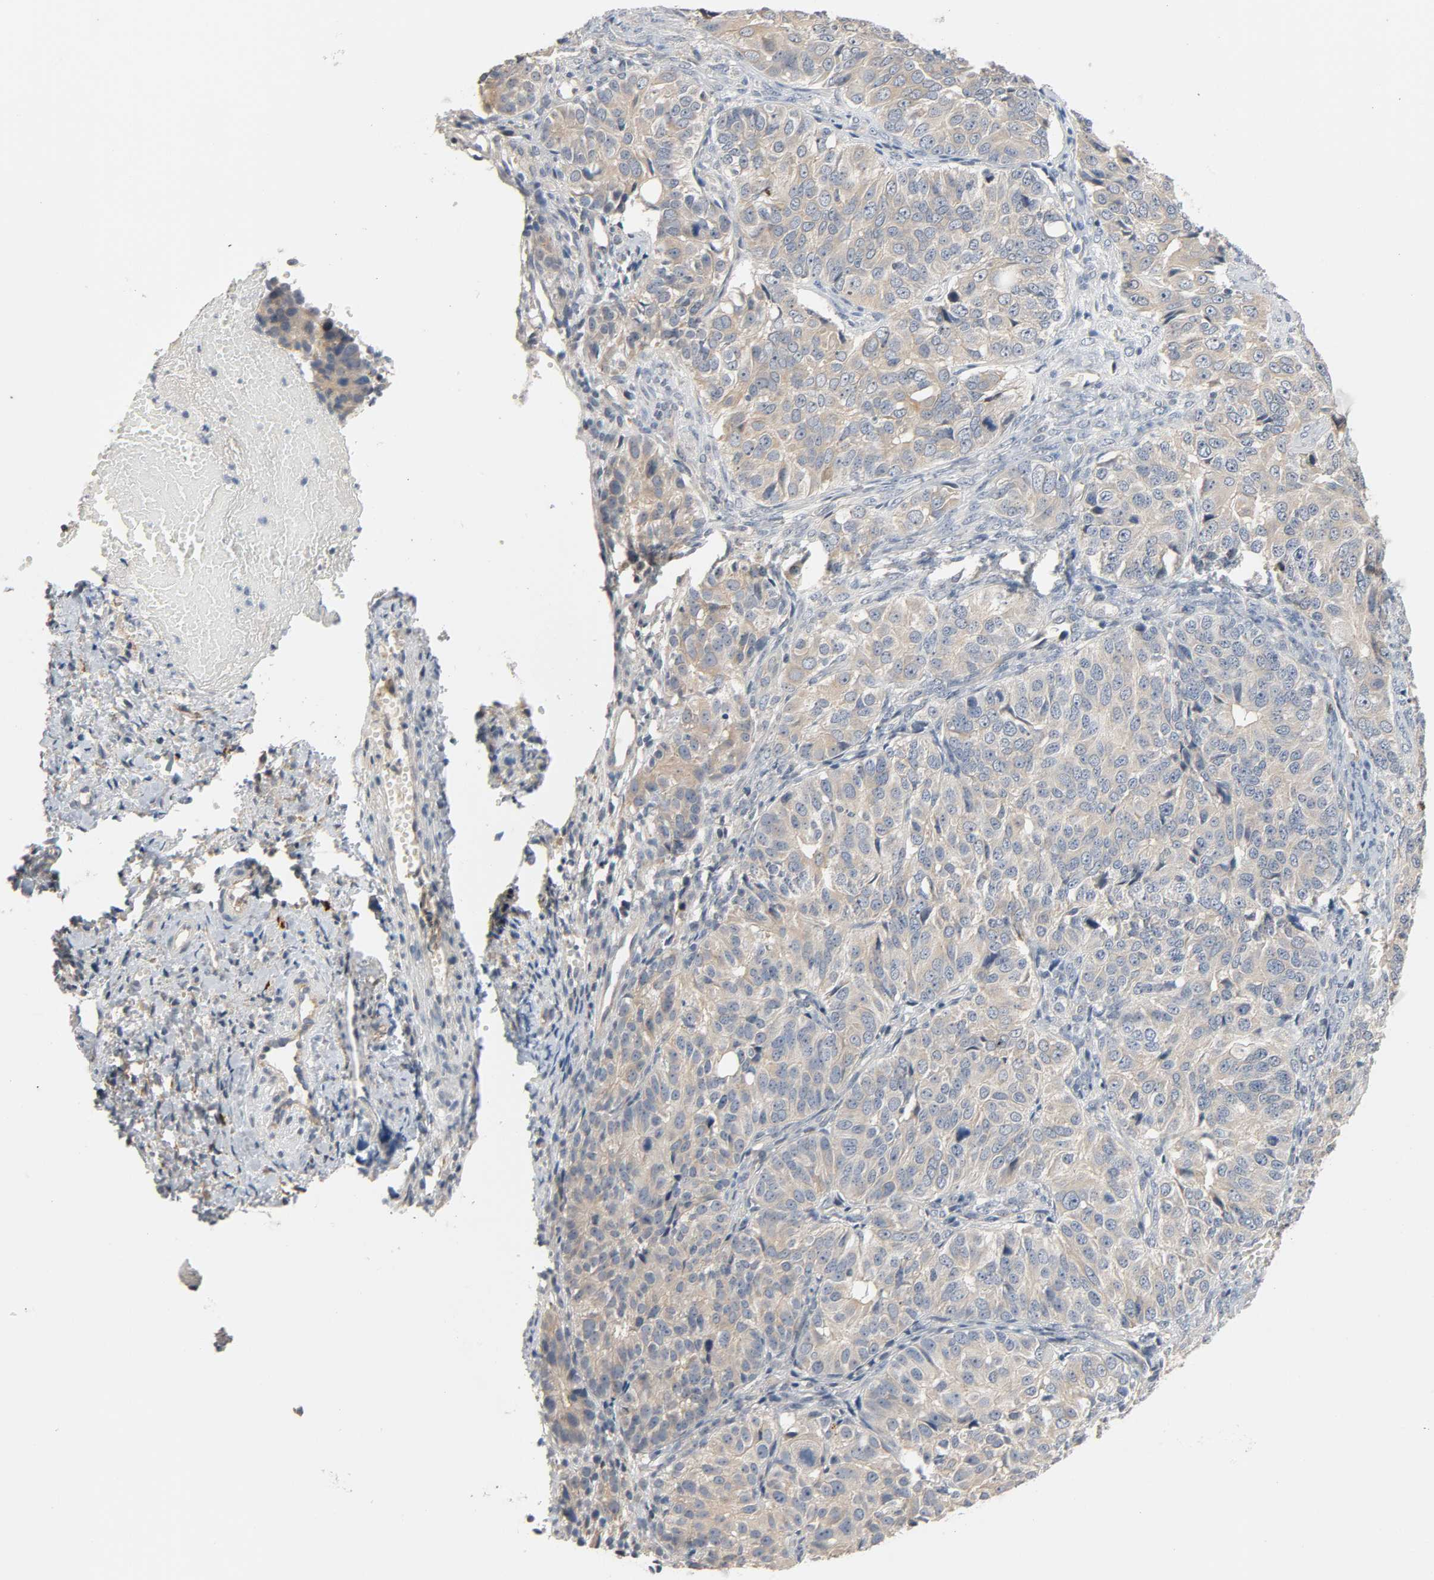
{"staining": {"intensity": "weak", "quantity": ">75%", "location": "cytoplasmic/membranous"}, "tissue": "ovarian cancer", "cell_type": "Tumor cells", "image_type": "cancer", "snomed": [{"axis": "morphology", "description": "Carcinoma, endometroid"}, {"axis": "topography", "description": "Ovary"}], "caption": "Ovarian endometroid carcinoma stained with DAB (3,3'-diaminobenzidine) immunohistochemistry (IHC) shows low levels of weak cytoplasmic/membranous staining in approximately >75% of tumor cells. The staining was performed using DAB (3,3'-diaminobenzidine) to visualize the protein expression in brown, while the nuclei were stained in blue with hematoxylin (Magnification: 20x).", "gene": "LIMCH1", "patient": {"sex": "female", "age": 51}}